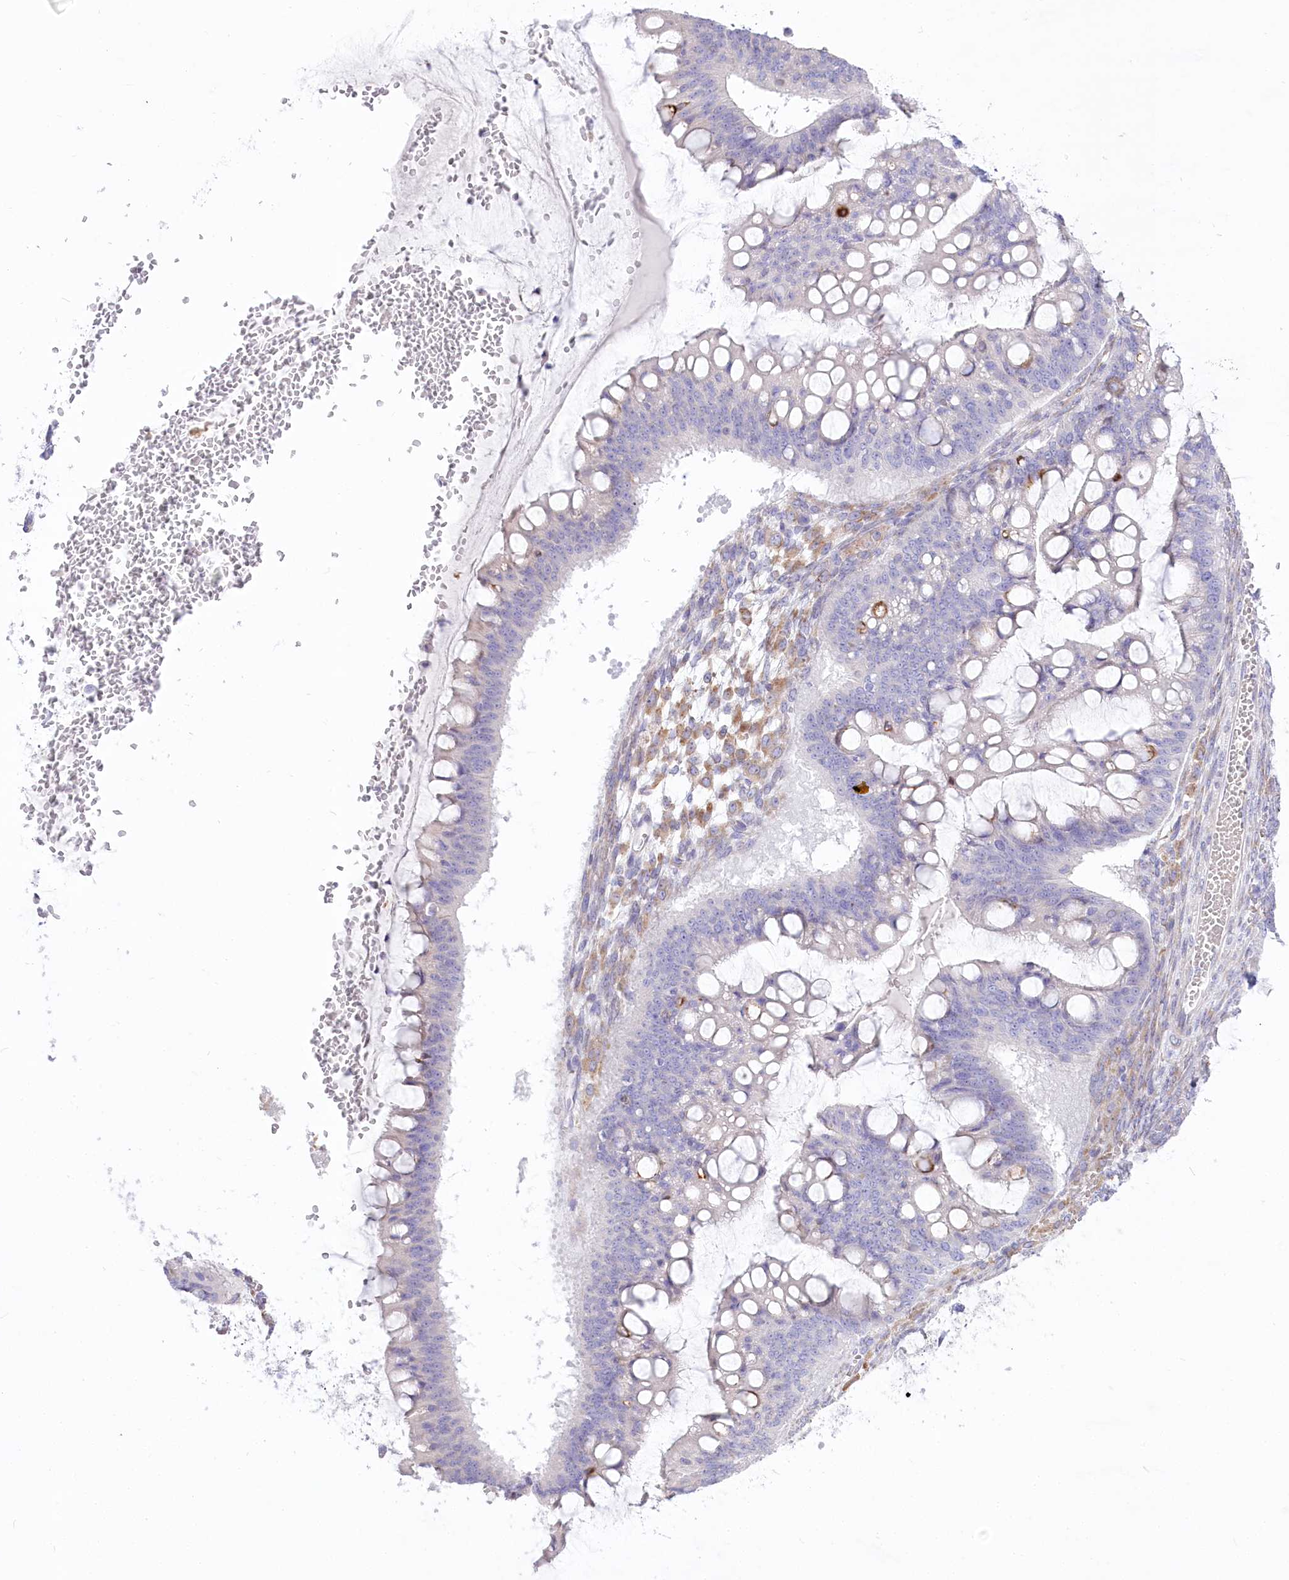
{"staining": {"intensity": "negative", "quantity": "none", "location": "none"}, "tissue": "ovarian cancer", "cell_type": "Tumor cells", "image_type": "cancer", "snomed": [{"axis": "morphology", "description": "Cystadenocarcinoma, mucinous, NOS"}, {"axis": "topography", "description": "Ovary"}], "caption": "A high-resolution image shows immunohistochemistry staining of ovarian mucinous cystadenocarcinoma, which reveals no significant staining in tumor cells. Nuclei are stained in blue.", "gene": "STT3B", "patient": {"sex": "female", "age": 73}}